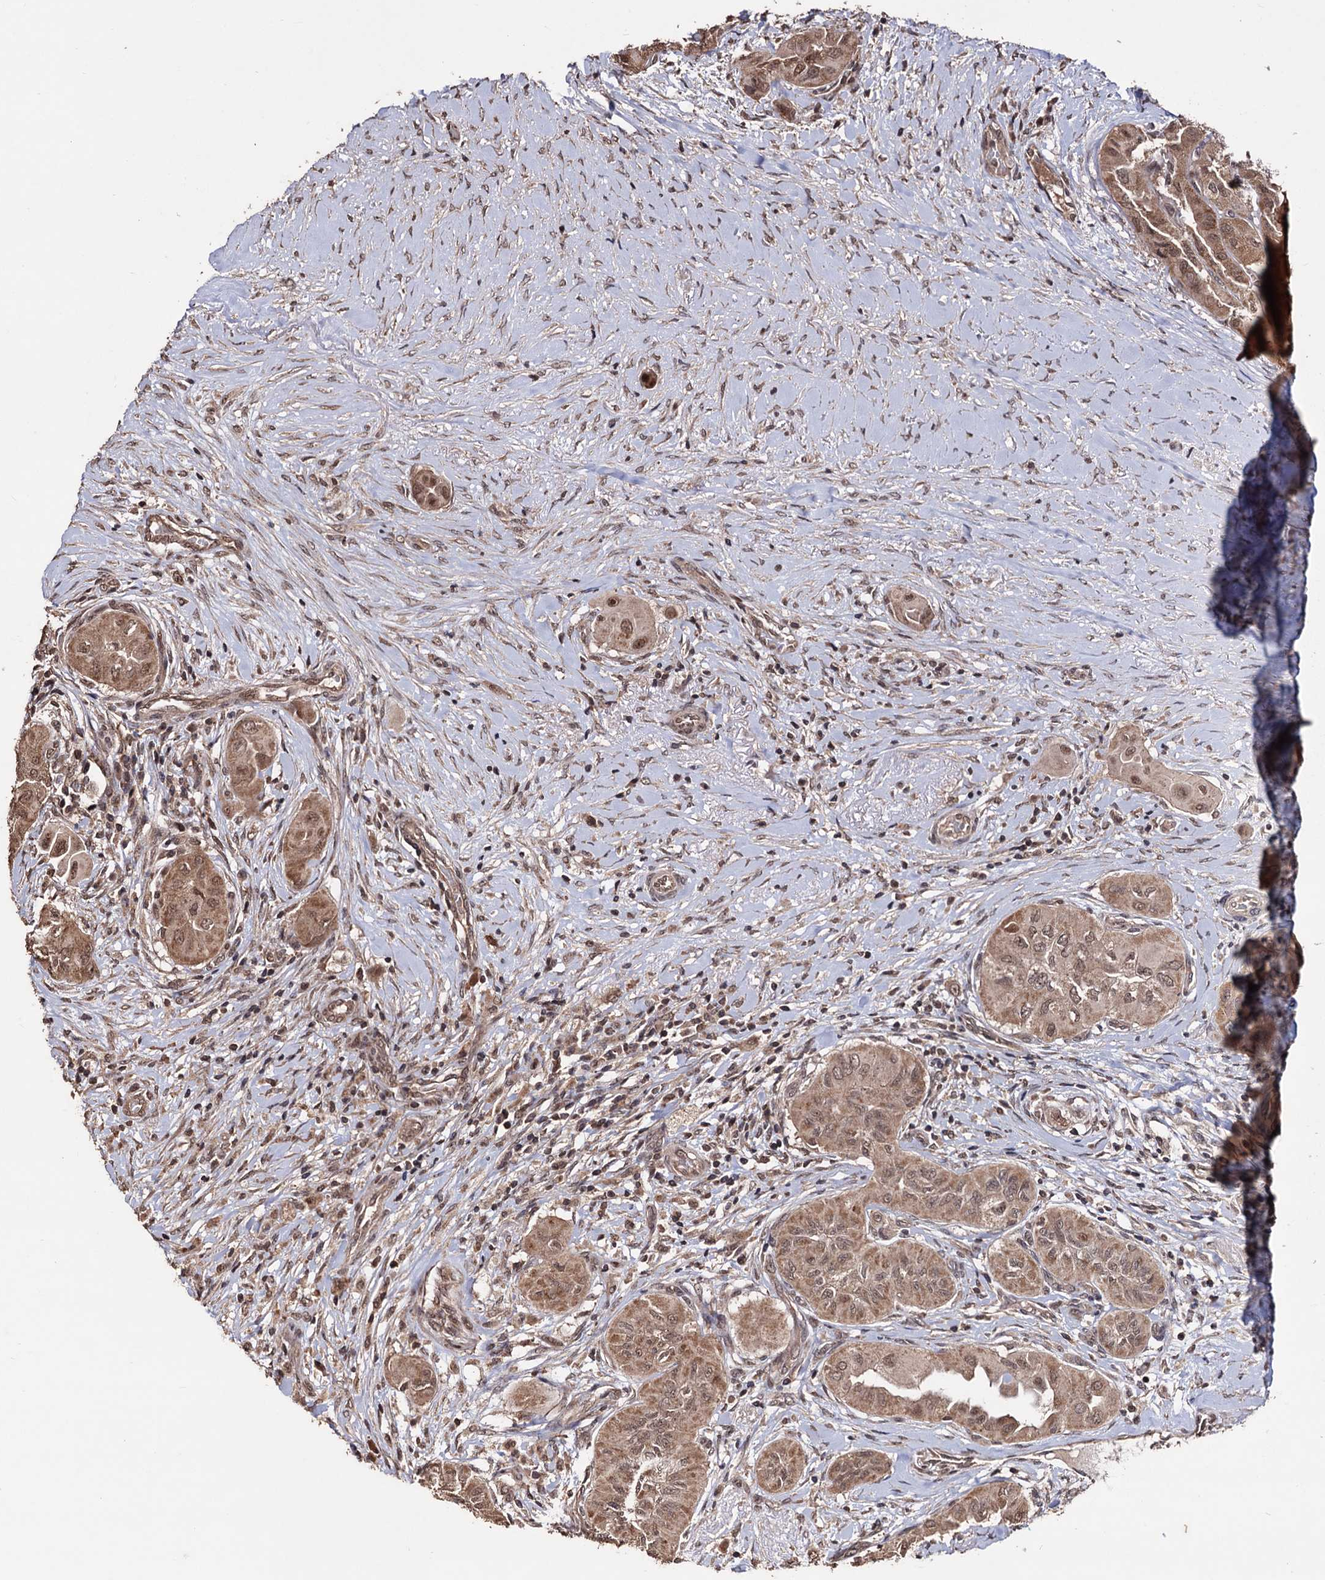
{"staining": {"intensity": "moderate", "quantity": ">75%", "location": "cytoplasmic/membranous,nuclear"}, "tissue": "thyroid cancer", "cell_type": "Tumor cells", "image_type": "cancer", "snomed": [{"axis": "morphology", "description": "Papillary adenocarcinoma, NOS"}, {"axis": "topography", "description": "Thyroid gland"}], "caption": "Brown immunohistochemical staining in thyroid cancer demonstrates moderate cytoplasmic/membranous and nuclear staining in approximately >75% of tumor cells.", "gene": "KLF5", "patient": {"sex": "female", "age": 59}}